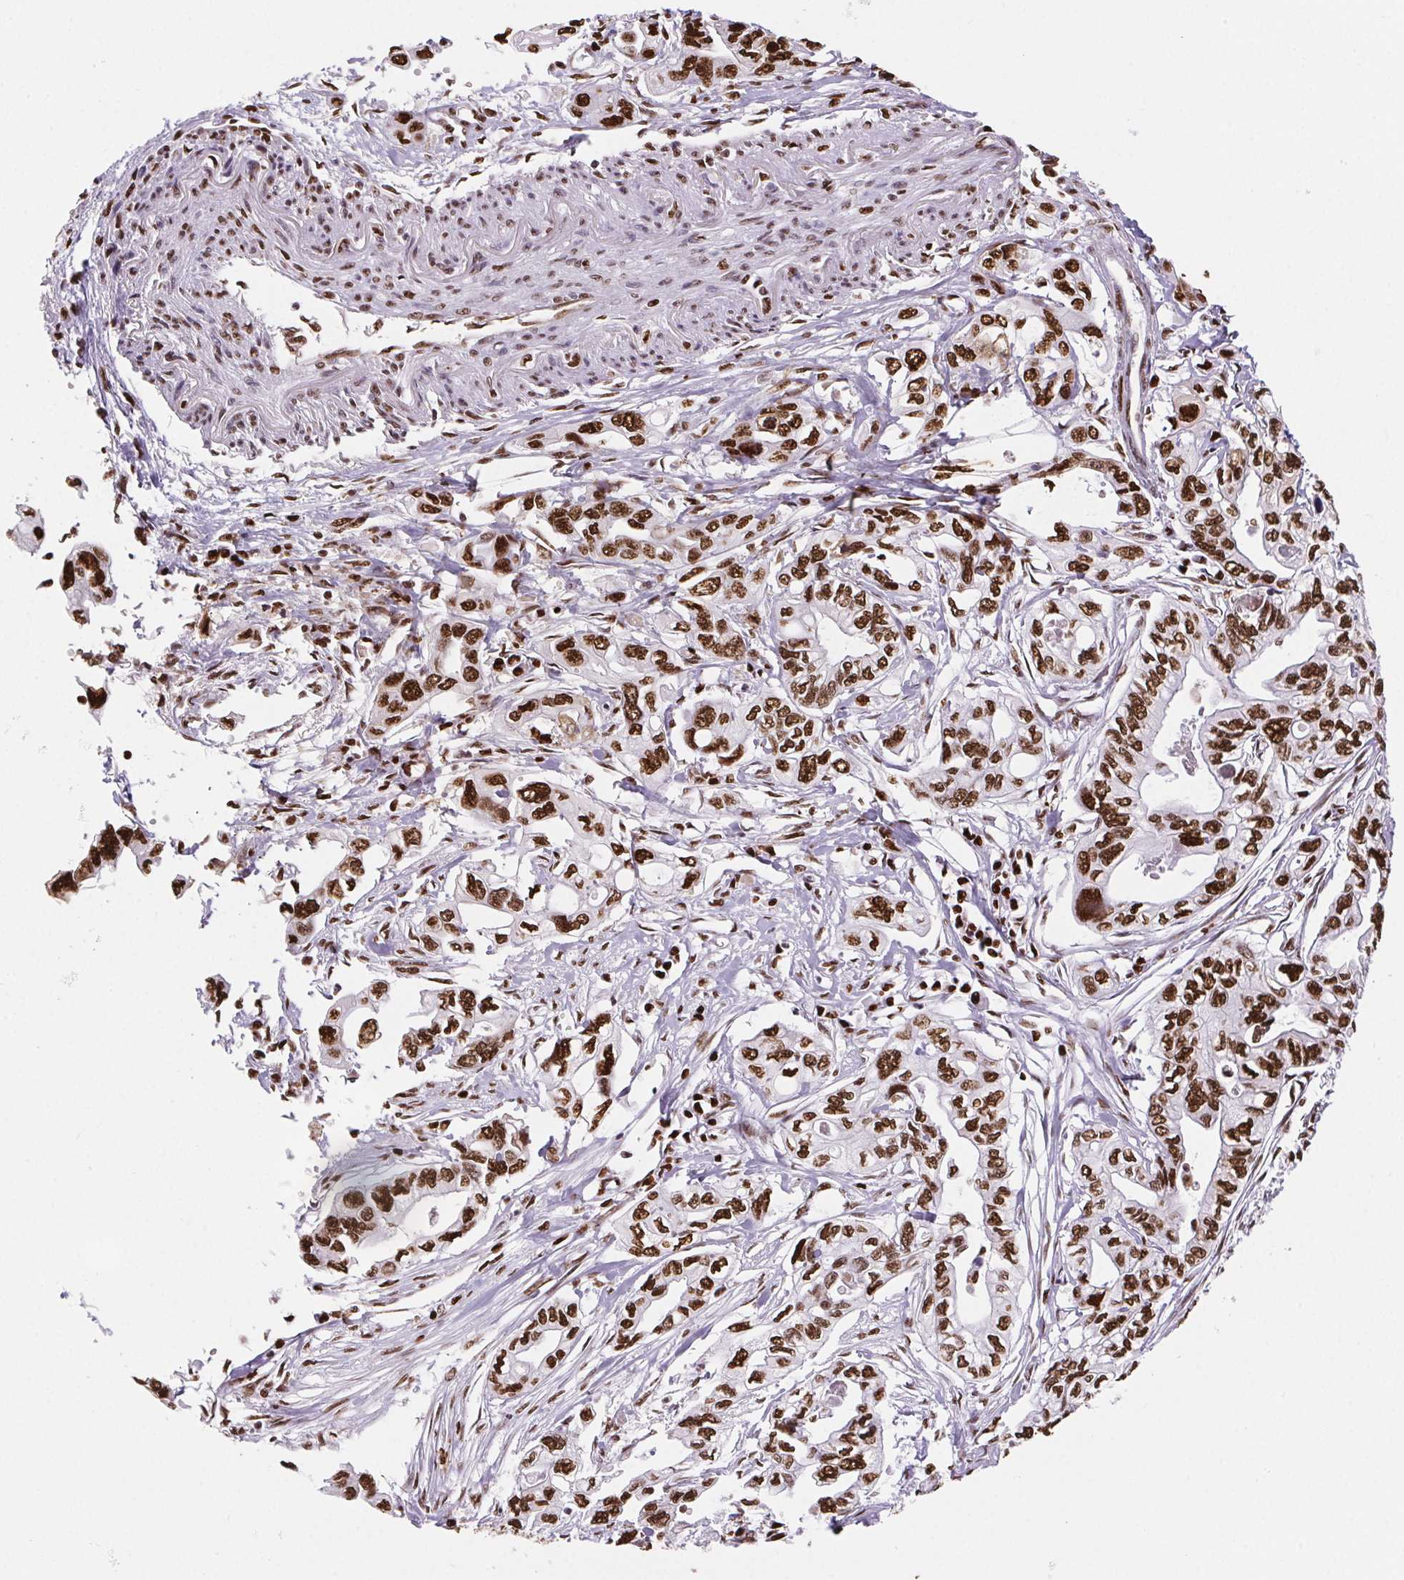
{"staining": {"intensity": "strong", "quantity": ">75%", "location": "nuclear"}, "tissue": "pancreatic cancer", "cell_type": "Tumor cells", "image_type": "cancer", "snomed": [{"axis": "morphology", "description": "Adenocarcinoma, NOS"}, {"axis": "topography", "description": "Pancreas"}], "caption": "A brown stain shows strong nuclear staining of a protein in pancreatic cancer (adenocarcinoma) tumor cells.", "gene": "SET", "patient": {"sex": "male", "age": 68}}